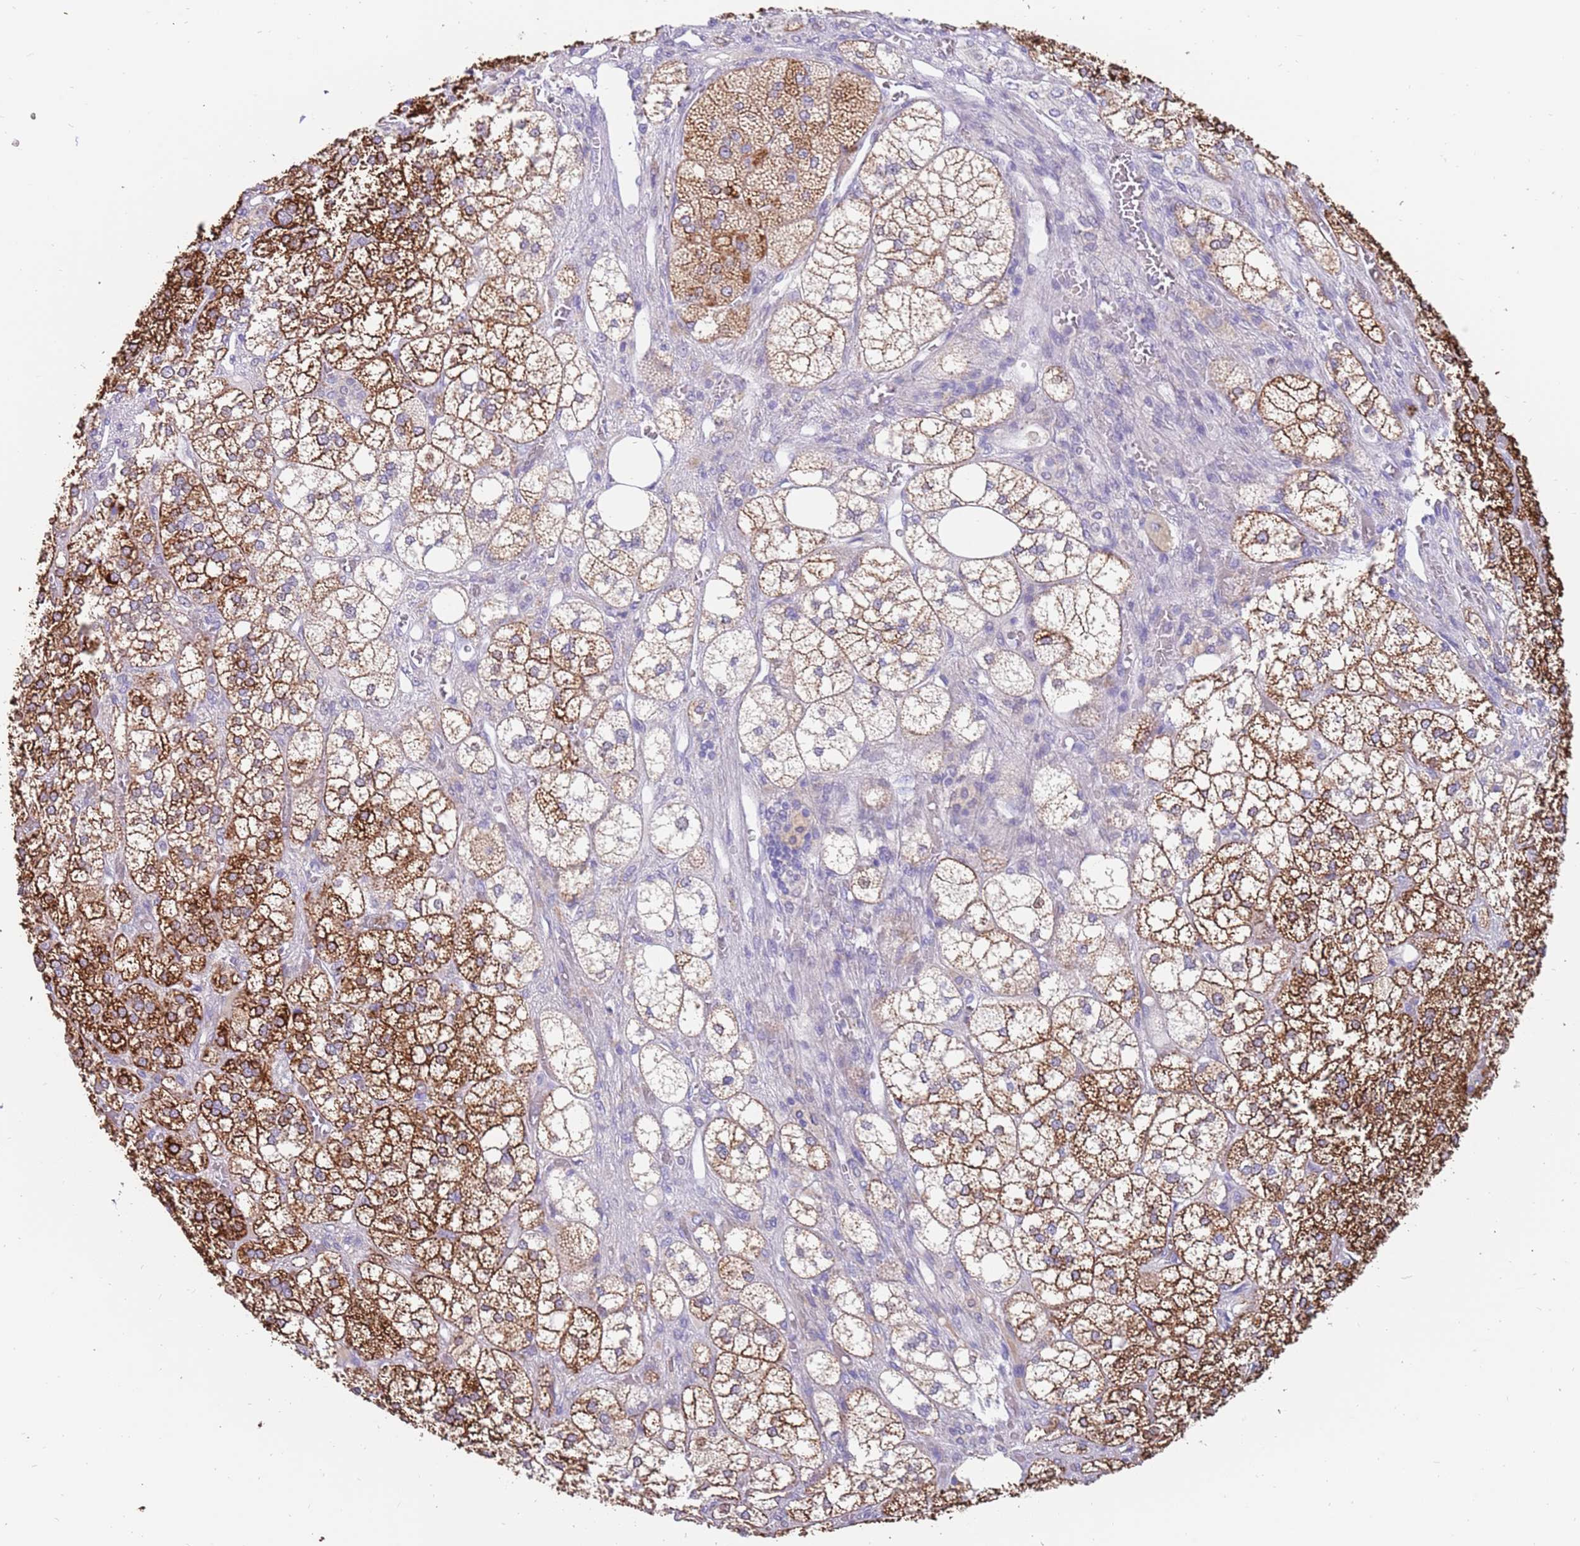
{"staining": {"intensity": "strong", "quantity": "25%-75%", "location": "cytoplasmic/membranous"}, "tissue": "adrenal gland", "cell_type": "Glandular cells", "image_type": "normal", "snomed": [{"axis": "morphology", "description": "Normal tissue, NOS"}, {"axis": "topography", "description": "Adrenal gland"}], "caption": "A high-resolution photomicrograph shows IHC staining of benign adrenal gland, which exhibits strong cytoplasmic/membranous positivity in approximately 25%-75% of glandular cells. (brown staining indicates protein expression, while blue staining denotes nuclei).", "gene": "ZNF746", "patient": {"sex": "male", "age": 61}}